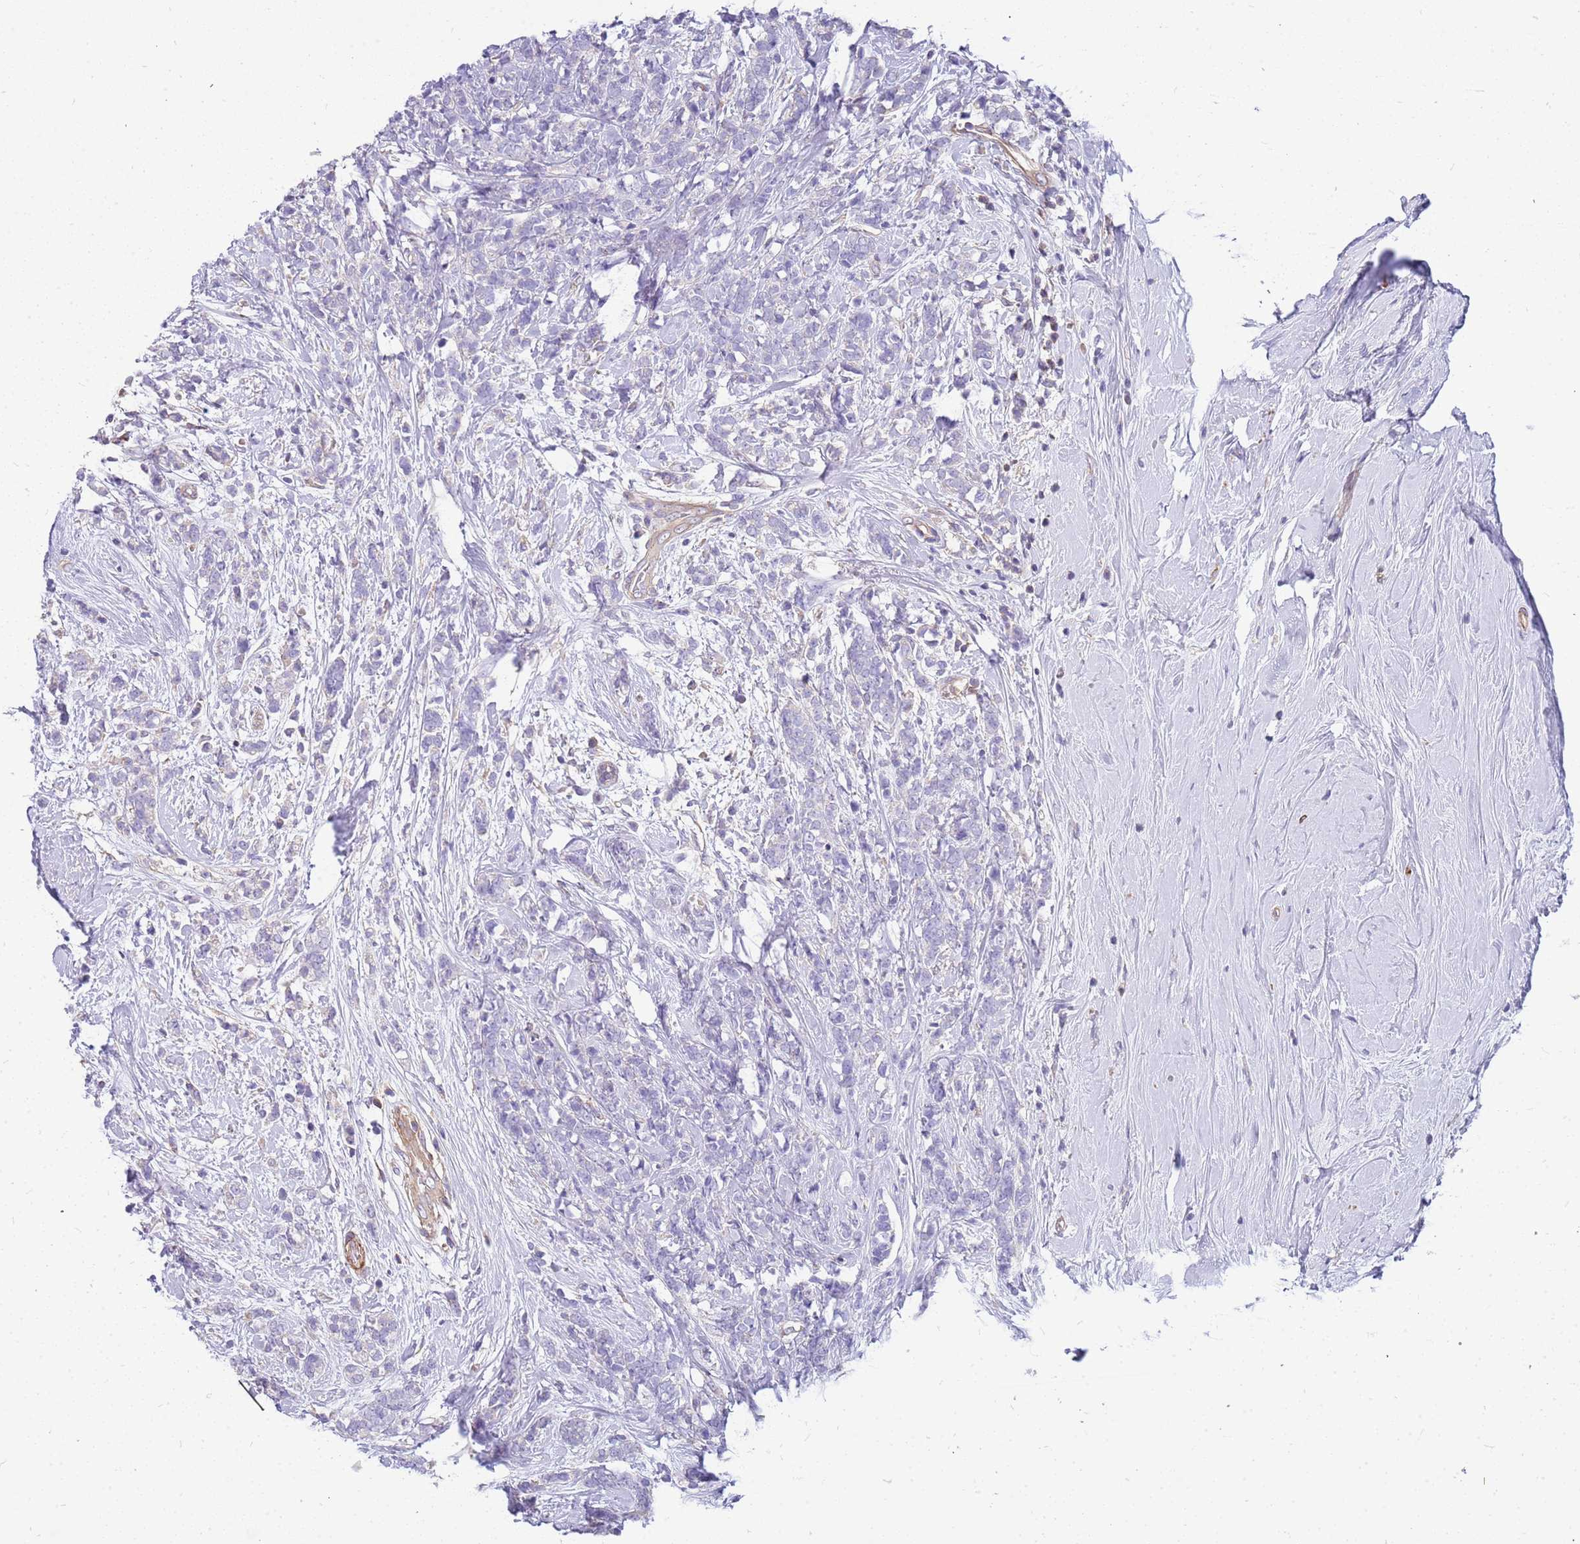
{"staining": {"intensity": "negative", "quantity": "none", "location": "none"}, "tissue": "breast cancer", "cell_type": "Tumor cells", "image_type": "cancer", "snomed": [{"axis": "morphology", "description": "Lobular carcinoma"}, {"axis": "topography", "description": "Breast"}], "caption": "Human breast cancer stained for a protein using IHC demonstrates no positivity in tumor cells.", "gene": "MVD", "patient": {"sex": "female", "age": 58}}